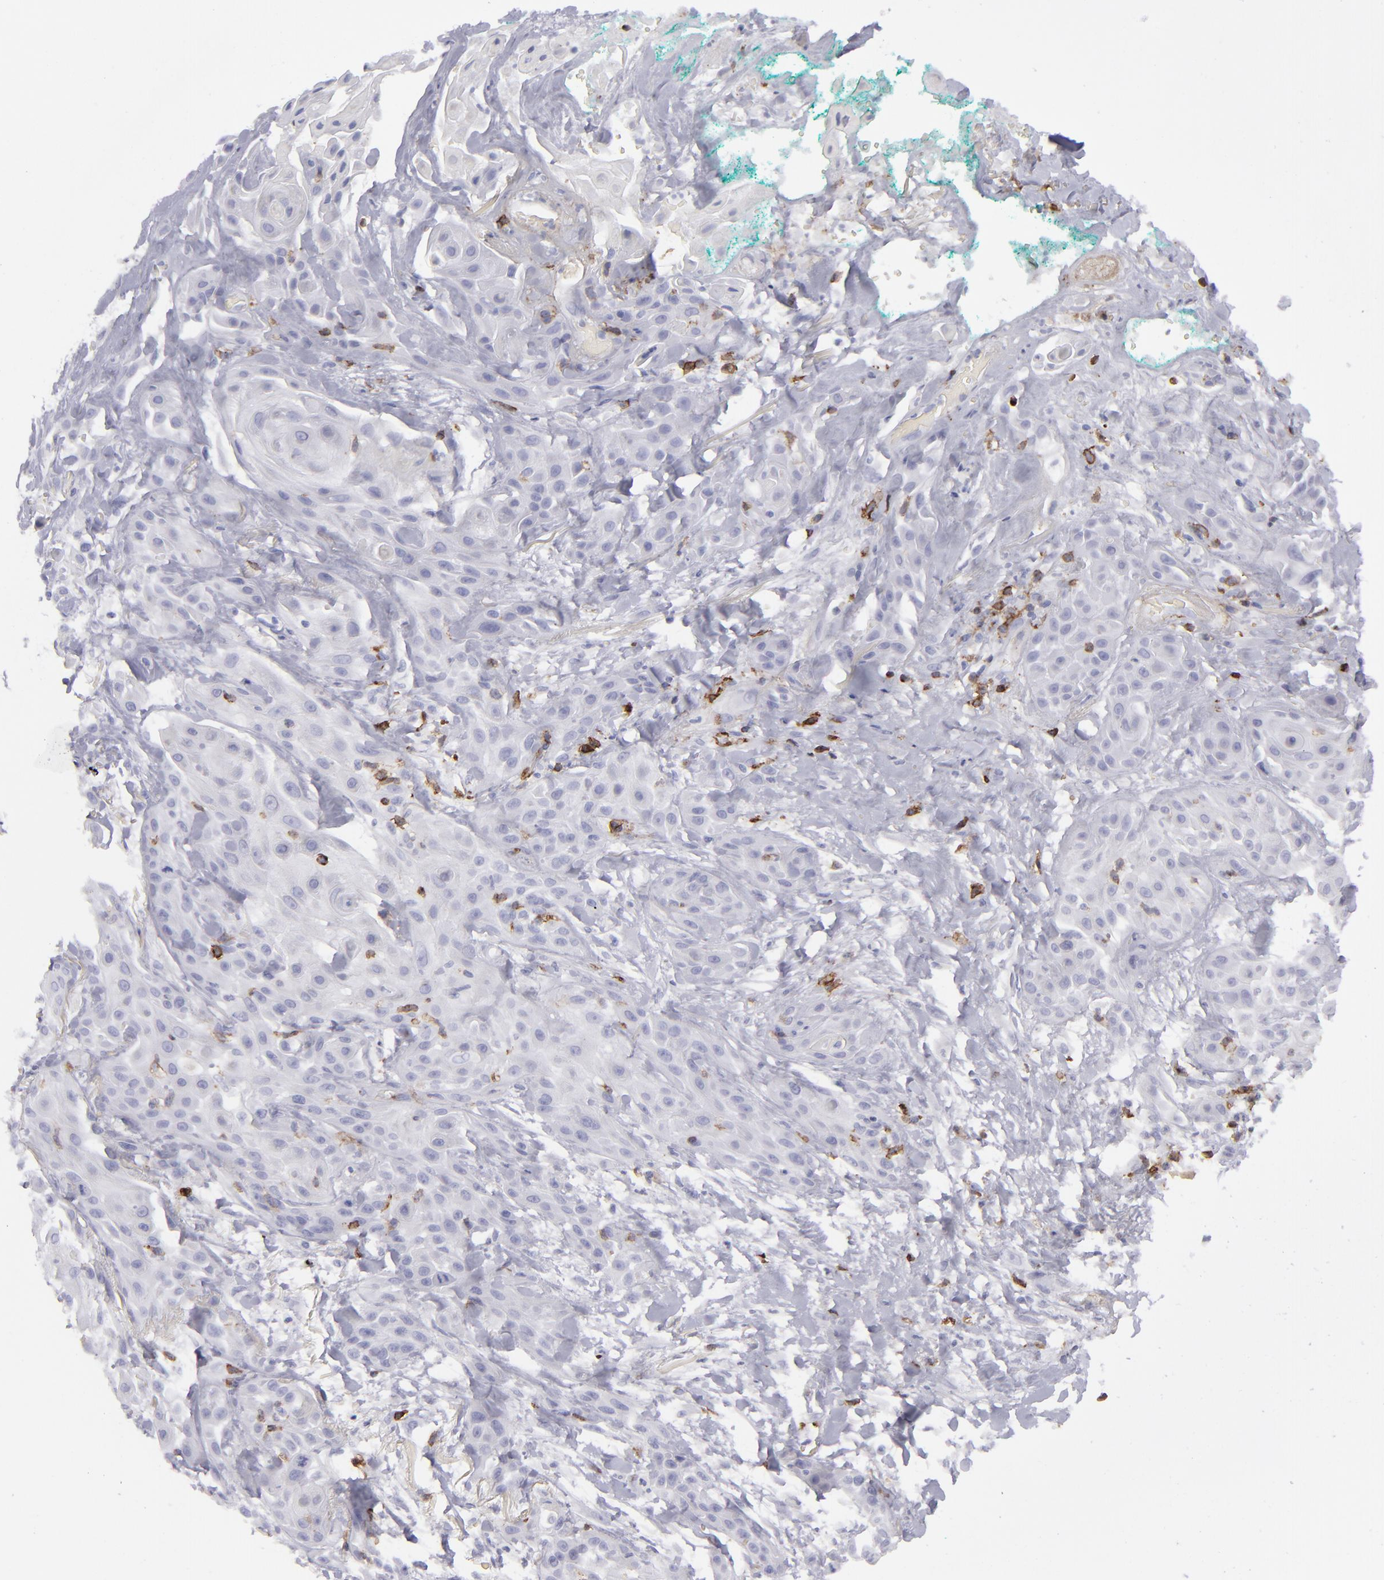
{"staining": {"intensity": "negative", "quantity": "none", "location": "none"}, "tissue": "skin cancer", "cell_type": "Tumor cells", "image_type": "cancer", "snomed": [{"axis": "morphology", "description": "Squamous cell carcinoma, NOS"}, {"axis": "topography", "description": "Skin"}, {"axis": "topography", "description": "Anal"}], "caption": "An immunohistochemistry (IHC) micrograph of squamous cell carcinoma (skin) is shown. There is no staining in tumor cells of squamous cell carcinoma (skin).", "gene": "CD27", "patient": {"sex": "male", "age": 64}}